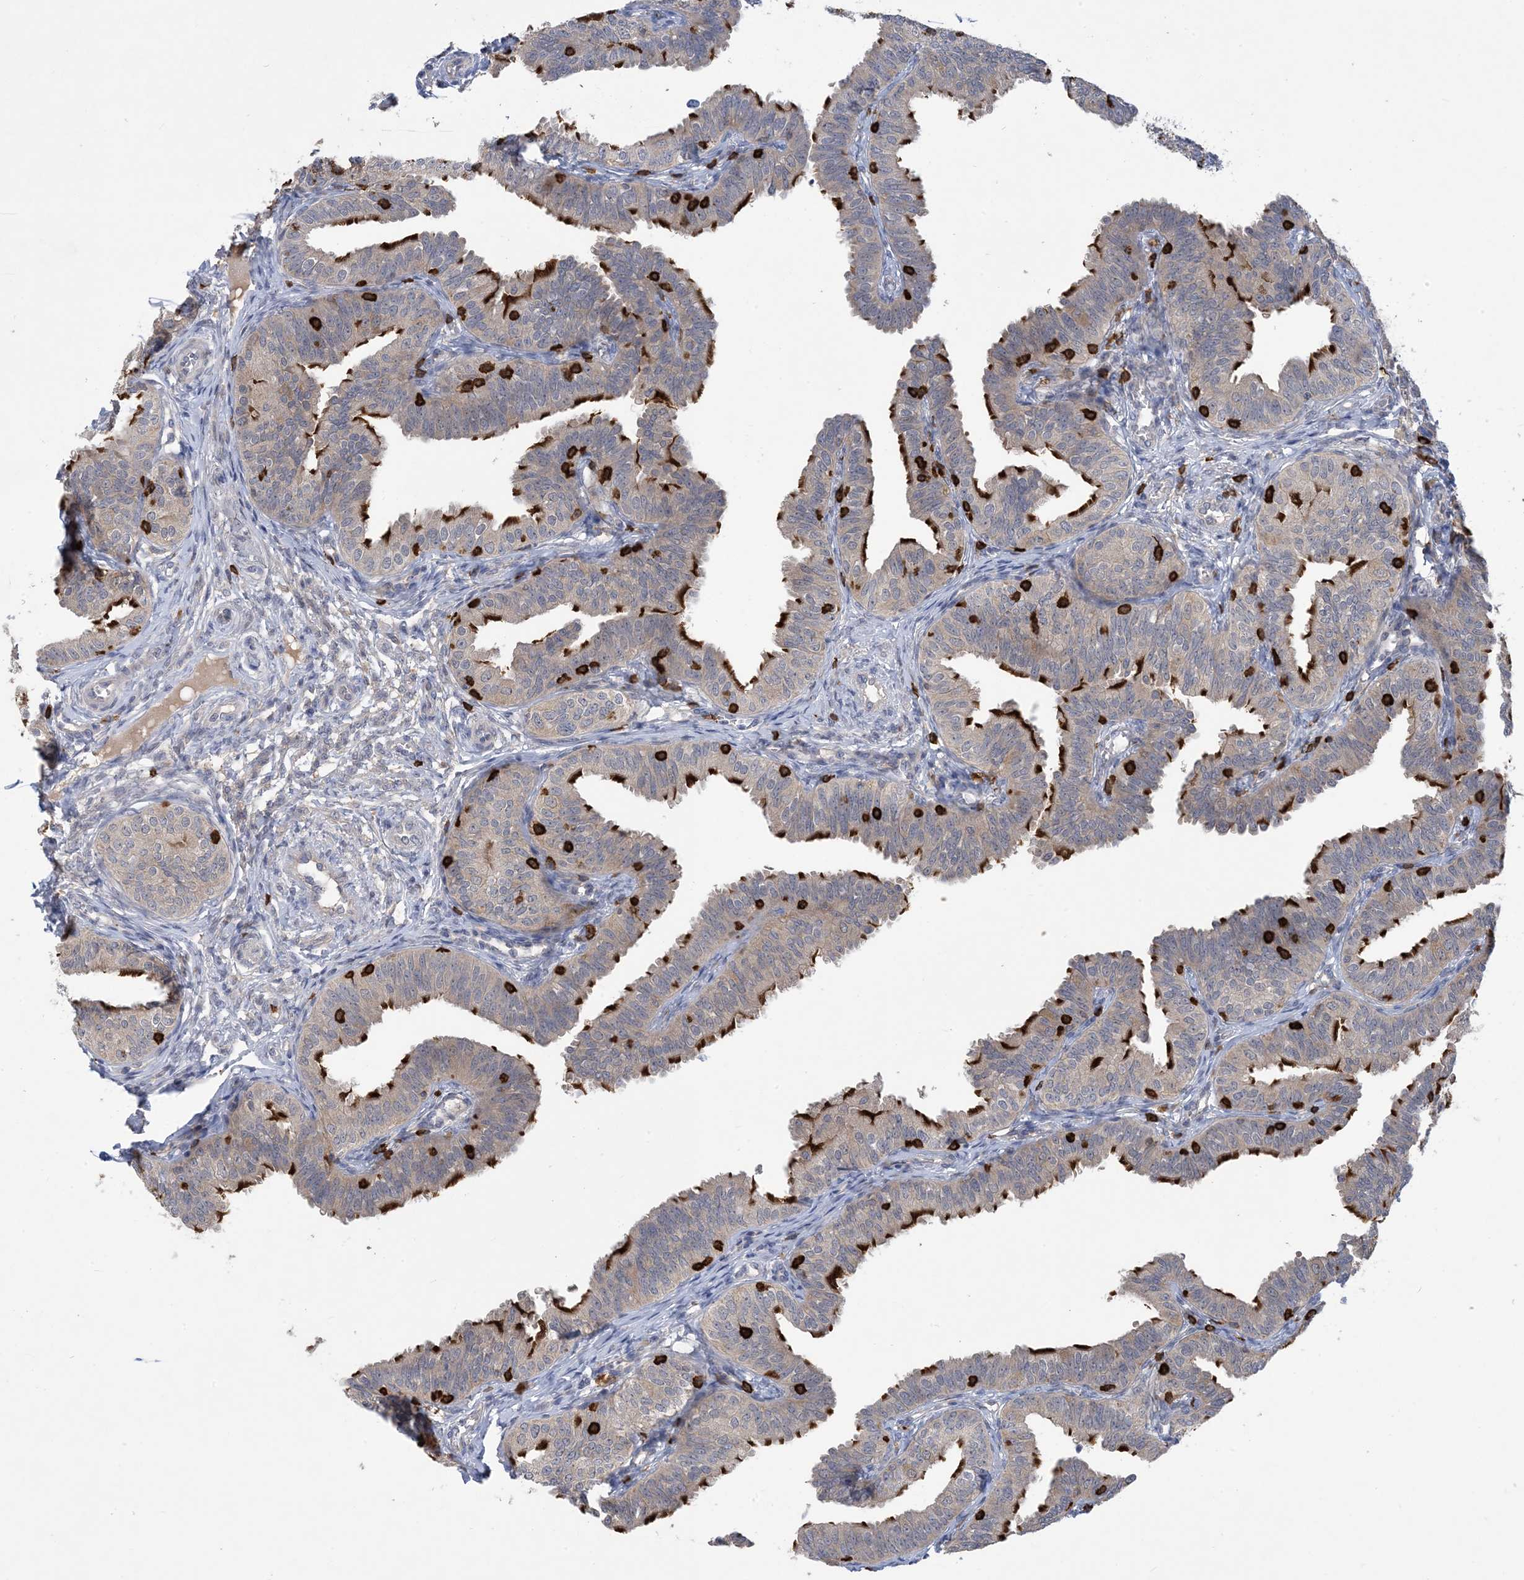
{"staining": {"intensity": "strong", "quantity": "<25%", "location": "cytoplasmic/membranous"}, "tissue": "fallopian tube", "cell_type": "Glandular cells", "image_type": "normal", "snomed": [{"axis": "morphology", "description": "Normal tissue, NOS"}, {"axis": "topography", "description": "Fallopian tube"}], "caption": "Fallopian tube stained for a protein (brown) shows strong cytoplasmic/membranous positive expression in about <25% of glandular cells.", "gene": "AK9", "patient": {"sex": "female", "age": 35}}